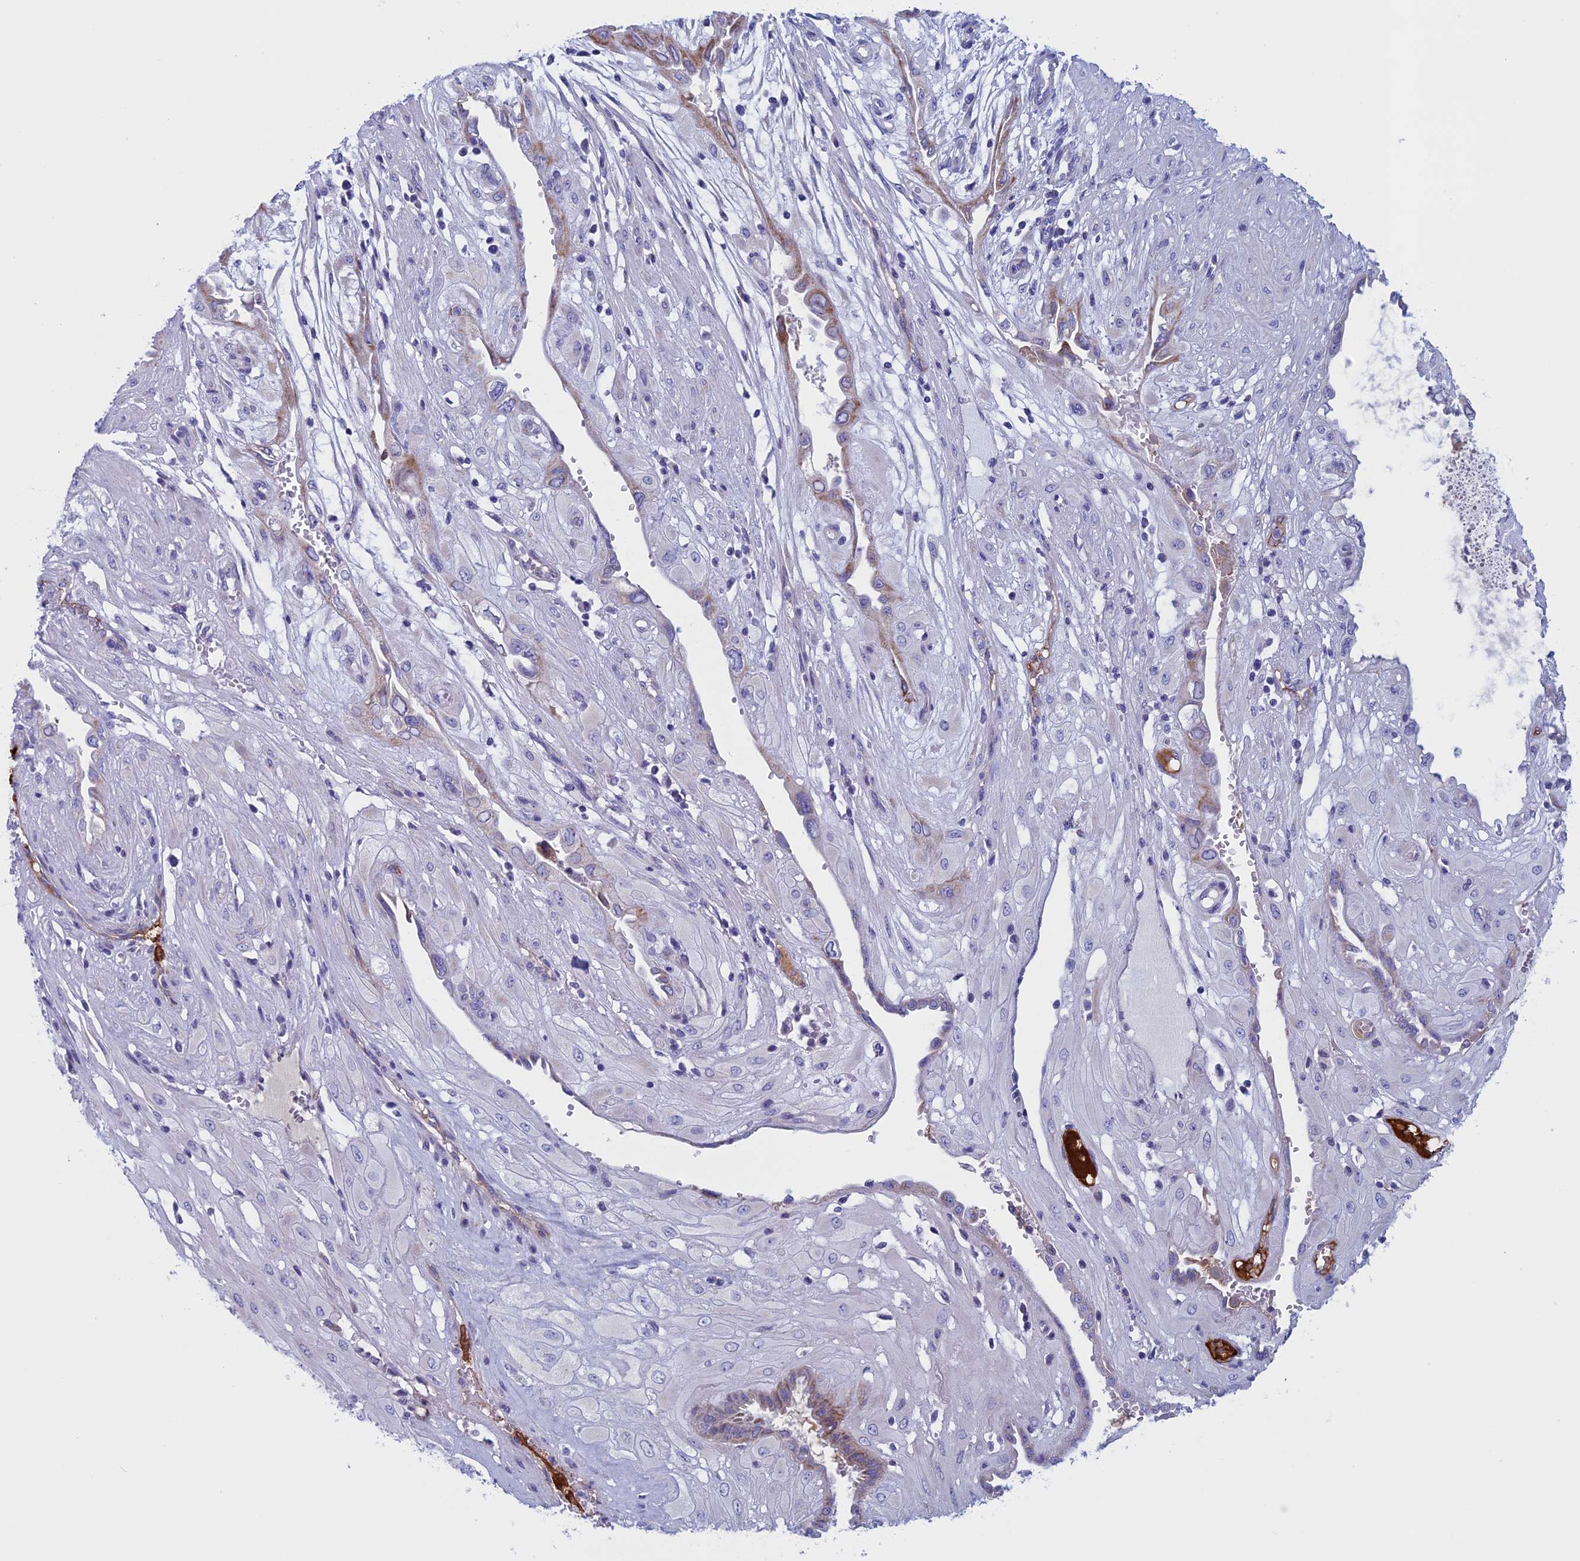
{"staining": {"intensity": "negative", "quantity": "none", "location": "none"}, "tissue": "cervical cancer", "cell_type": "Tumor cells", "image_type": "cancer", "snomed": [{"axis": "morphology", "description": "Squamous cell carcinoma, NOS"}, {"axis": "topography", "description": "Cervix"}], "caption": "A high-resolution photomicrograph shows IHC staining of cervical cancer, which demonstrates no significant expression in tumor cells.", "gene": "NDUFB9", "patient": {"sex": "female", "age": 36}}